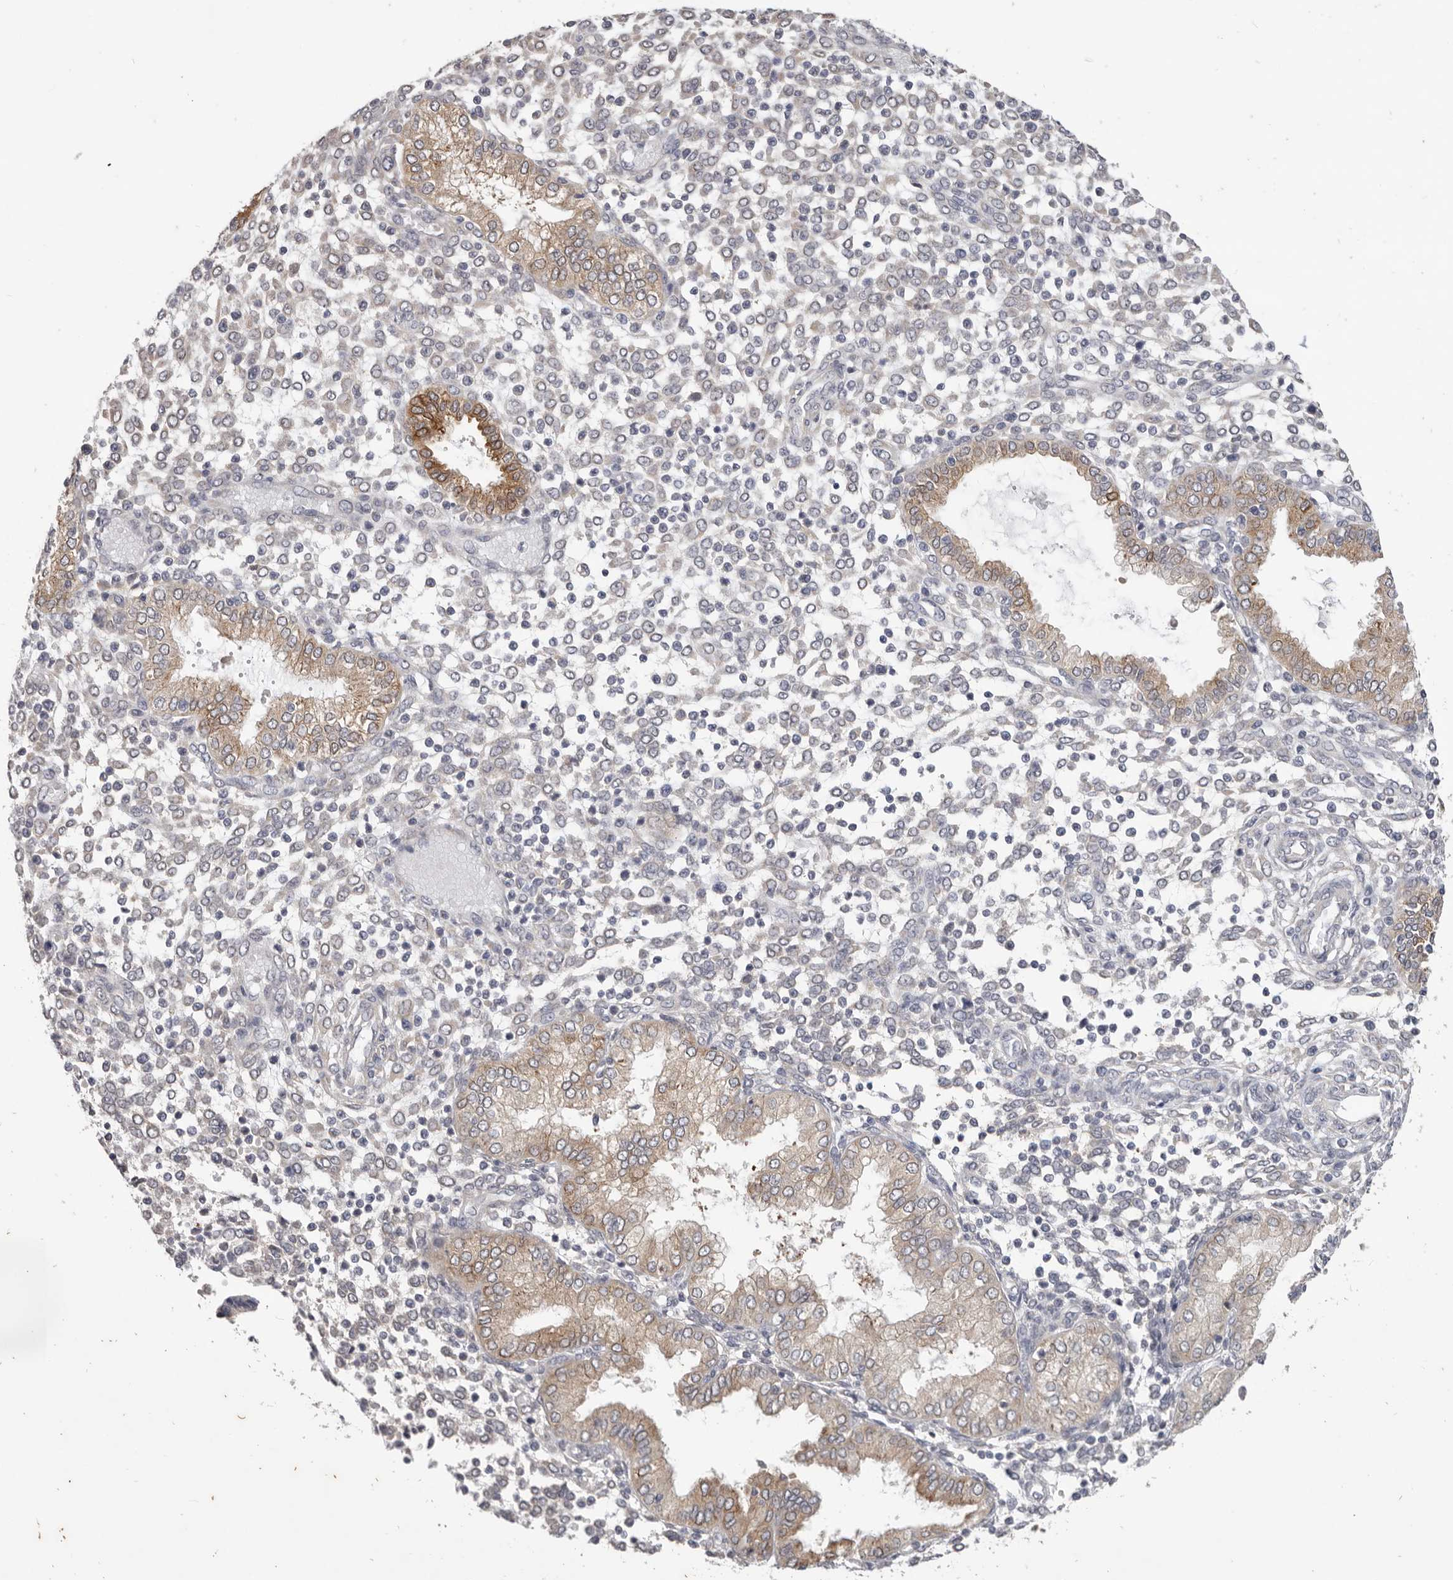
{"staining": {"intensity": "weak", "quantity": "<25%", "location": "cytoplasmic/membranous"}, "tissue": "endometrium", "cell_type": "Cells in endometrial stroma", "image_type": "normal", "snomed": [{"axis": "morphology", "description": "Normal tissue, NOS"}, {"axis": "topography", "description": "Endometrium"}], "caption": "An IHC photomicrograph of normal endometrium is shown. There is no staining in cells in endometrial stroma of endometrium.", "gene": "WDR77", "patient": {"sex": "female", "age": 53}}